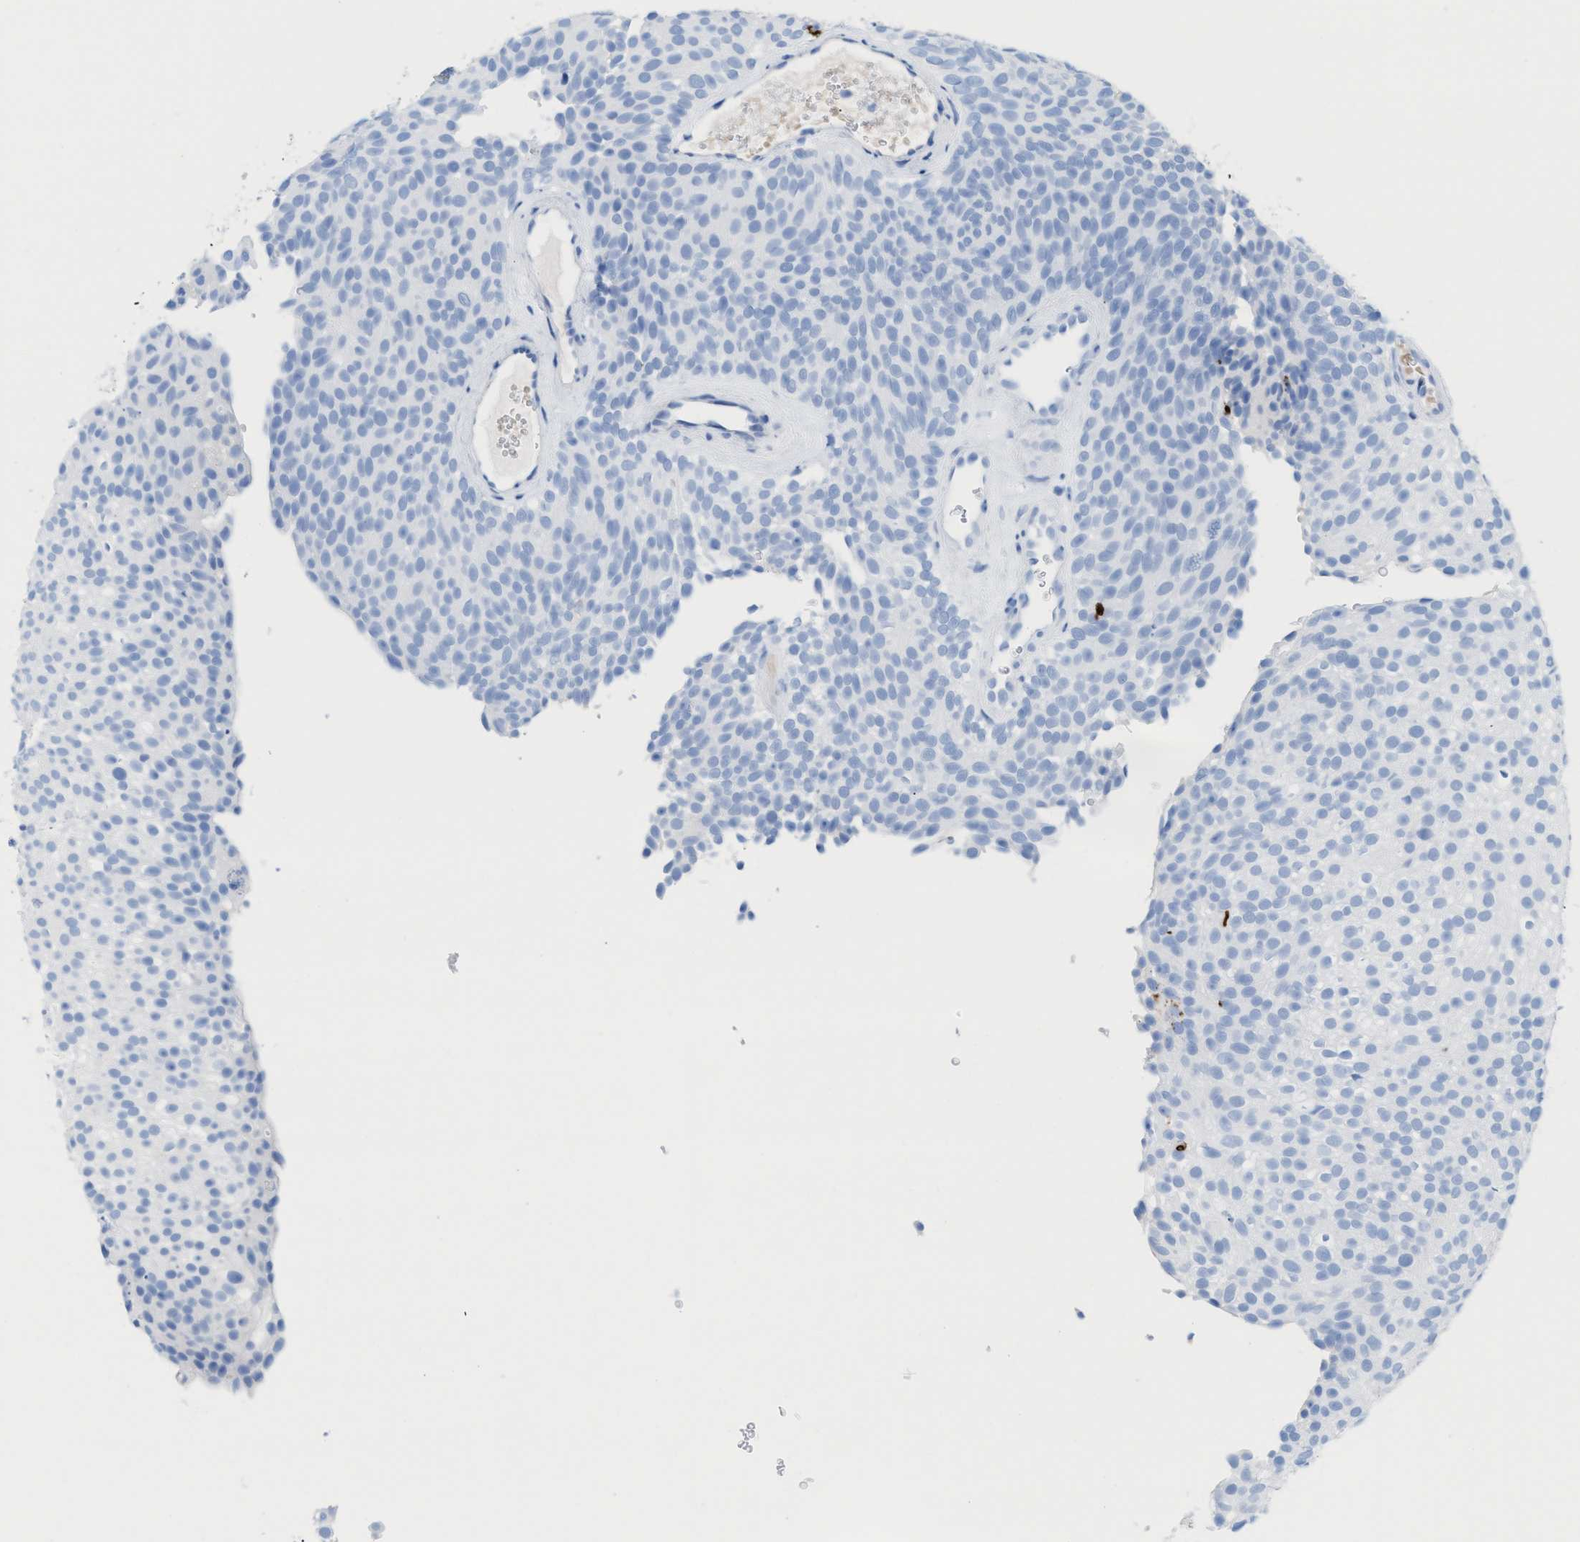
{"staining": {"intensity": "negative", "quantity": "none", "location": "none"}, "tissue": "urothelial cancer", "cell_type": "Tumor cells", "image_type": "cancer", "snomed": [{"axis": "morphology", "description": "Urothelial carcinoma, Low grade"}, {"axis": "topography", "description": "Urinary bladder"}], "caption": "The micrograph reveals no significant staining in tumor cells of low-grade urothelial carcinoma.", "gene": "ANKFN1", "patient": {"sex": "male", "age": 78}}